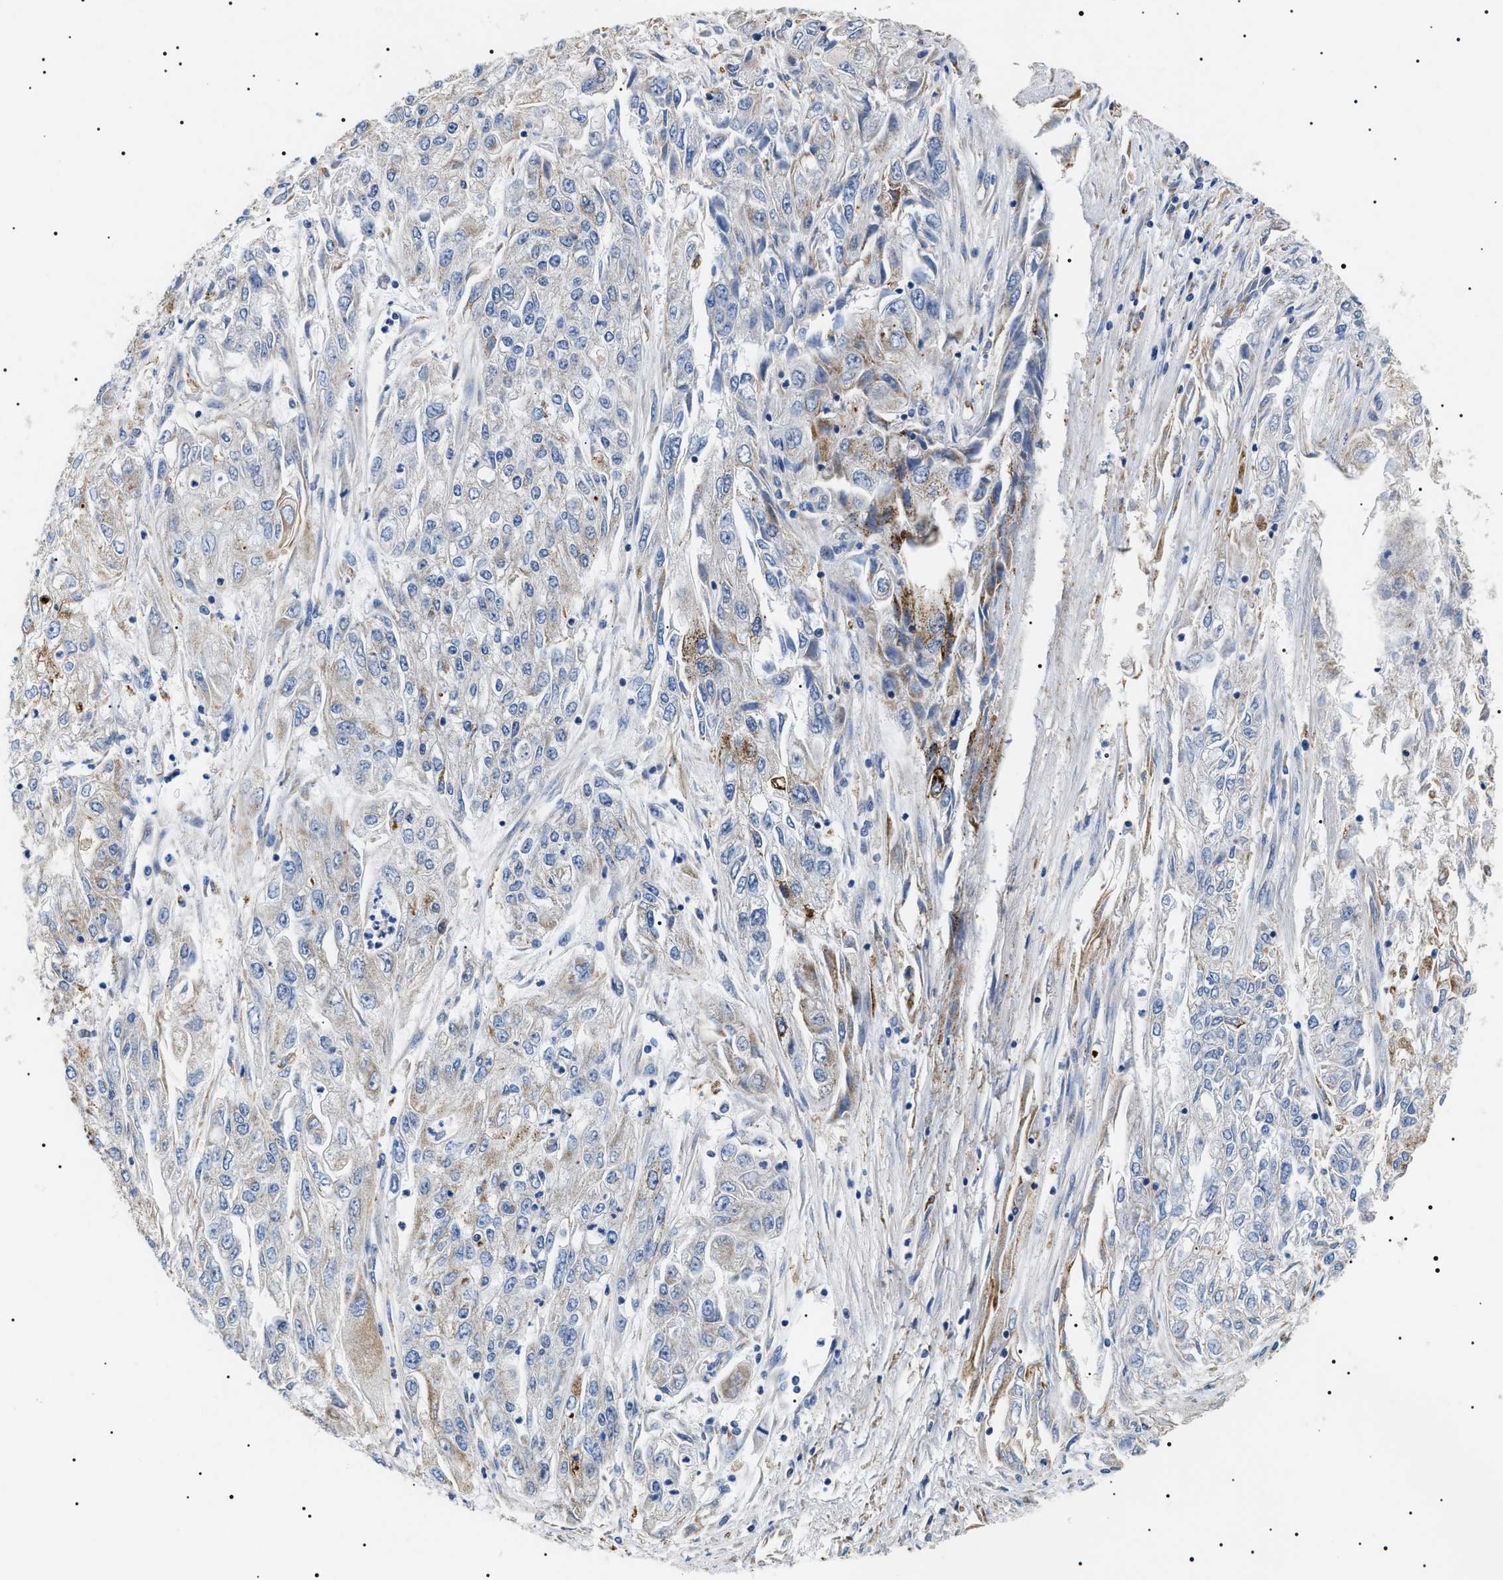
{"staining": {"intensity": "weak", "quantity": "<25%", "location": "cytoplasmic/membranous"}, "tissue": "endometrial cancer", "cell_type": "Tumor cells", "image_type": "cancer", "snomed": [{"axis": "morphology", "description": "Adenocarcinoma, NOS"}, {"axis": "topography", "description": "Endometrium"}], "caption": "High magnification brightfield microscopy of endometrial adenocarcinoma stained with DAB (brown) and counterstained with hematoxylin (blue): tumor cells show no significant expression.", "gene": "TMEM222", "patient": {"sex": "female", "age": 49}}